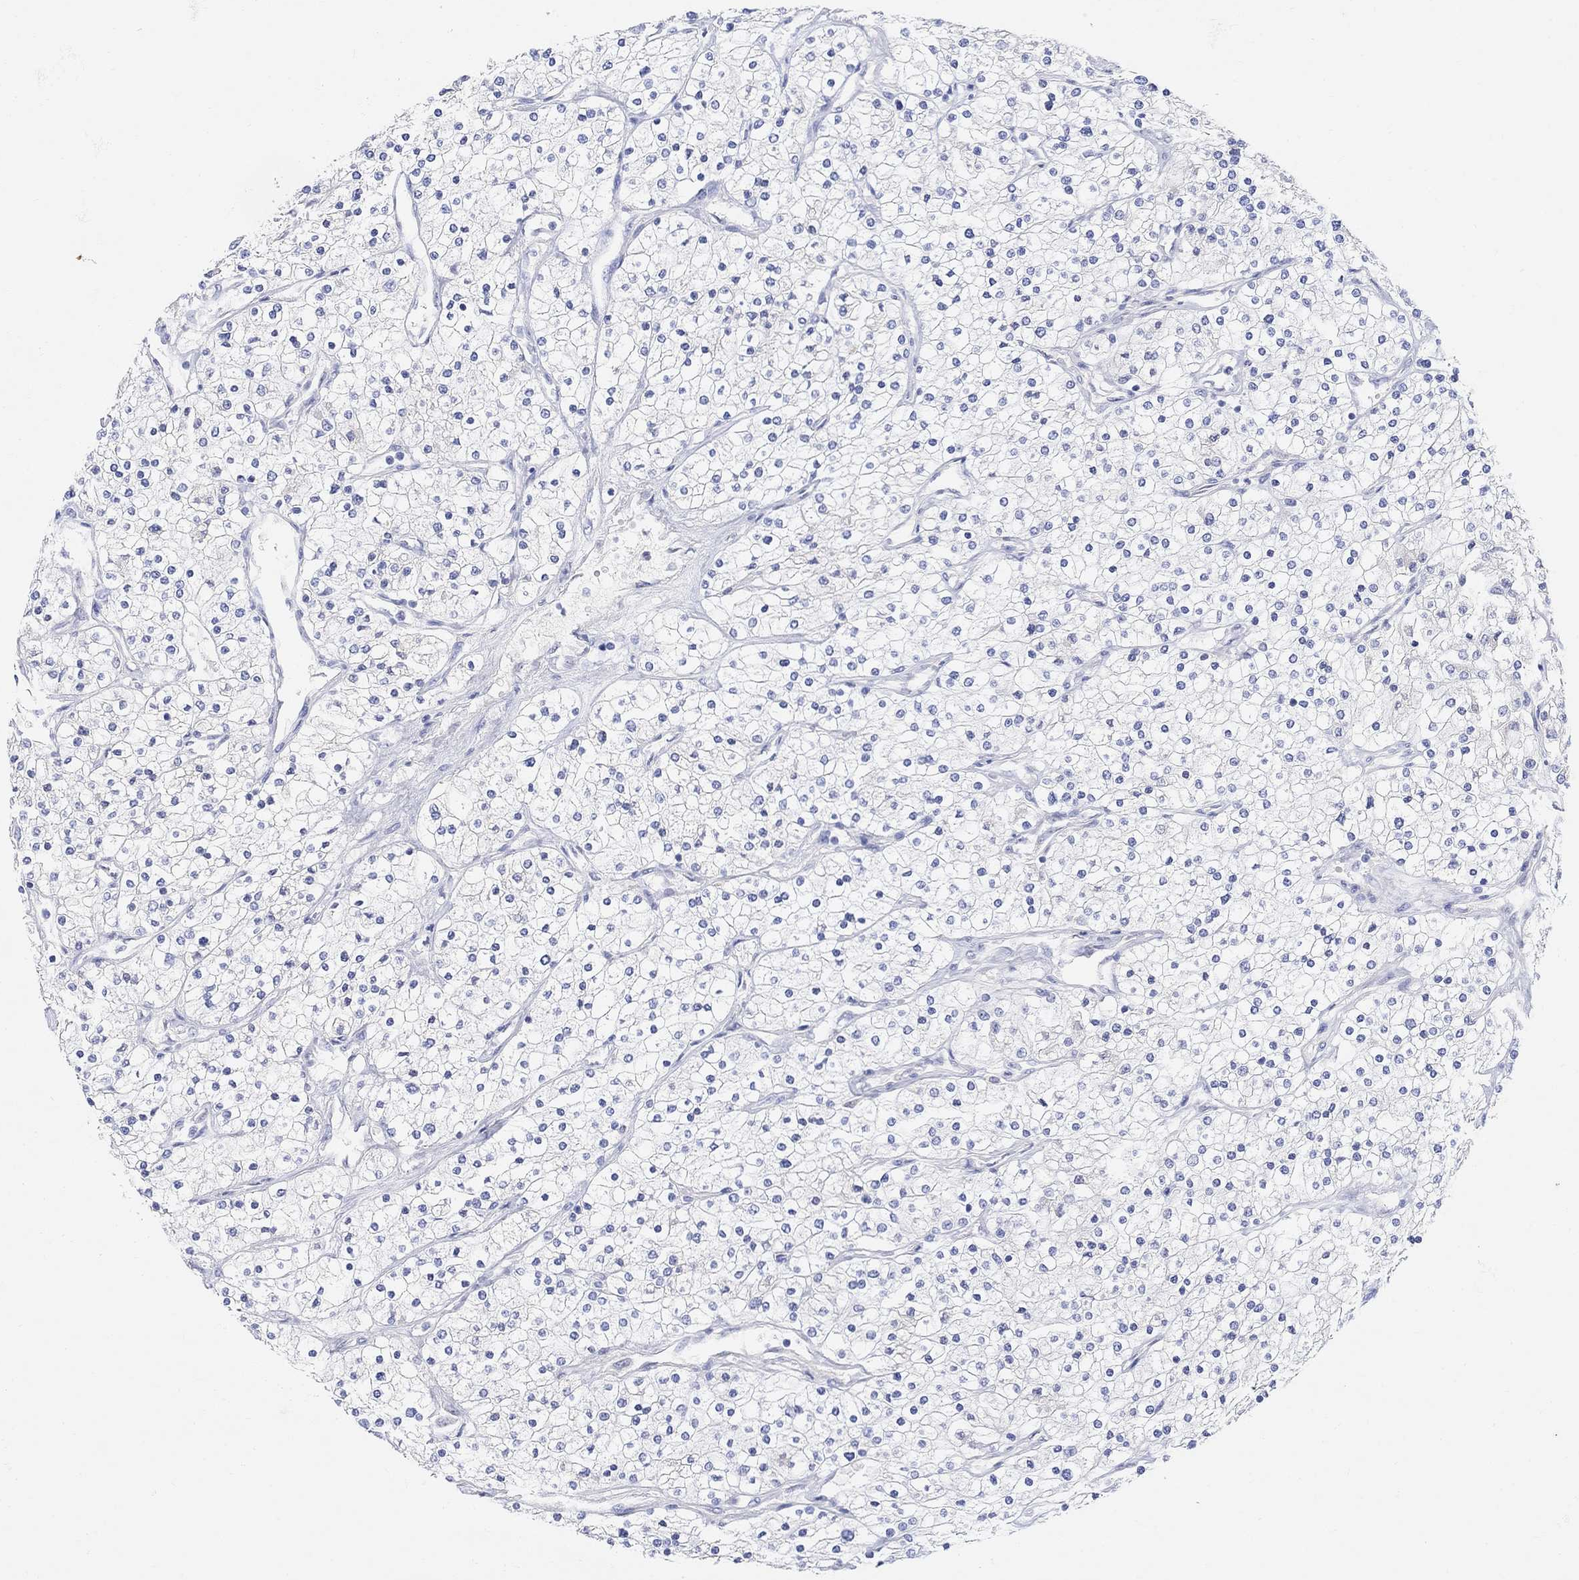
{"staining": {"intensity": "negative", "quantity": "none", "location": "none"}, "tissue": "renal cancer", "cell_type": "Tumor cells", "image_type": "cancer", "snomed": [{"axis": "morphology", "description": "Adenocarcinoma, NOS"}, {"axis": "topography", "description": "Kidney"}], "caption": "Immunohistochemistry of human renal cancer reveals no expression in tumor cells. The staining was performed using DAB (3,3'-diaminobenzidine) to visualize the protein expression in brown, while the nuclei were stained in blue with hematoxylin (Magnification: 20x).", "gene": "TYR", "patient": {"sex": "male", "age": 80}}